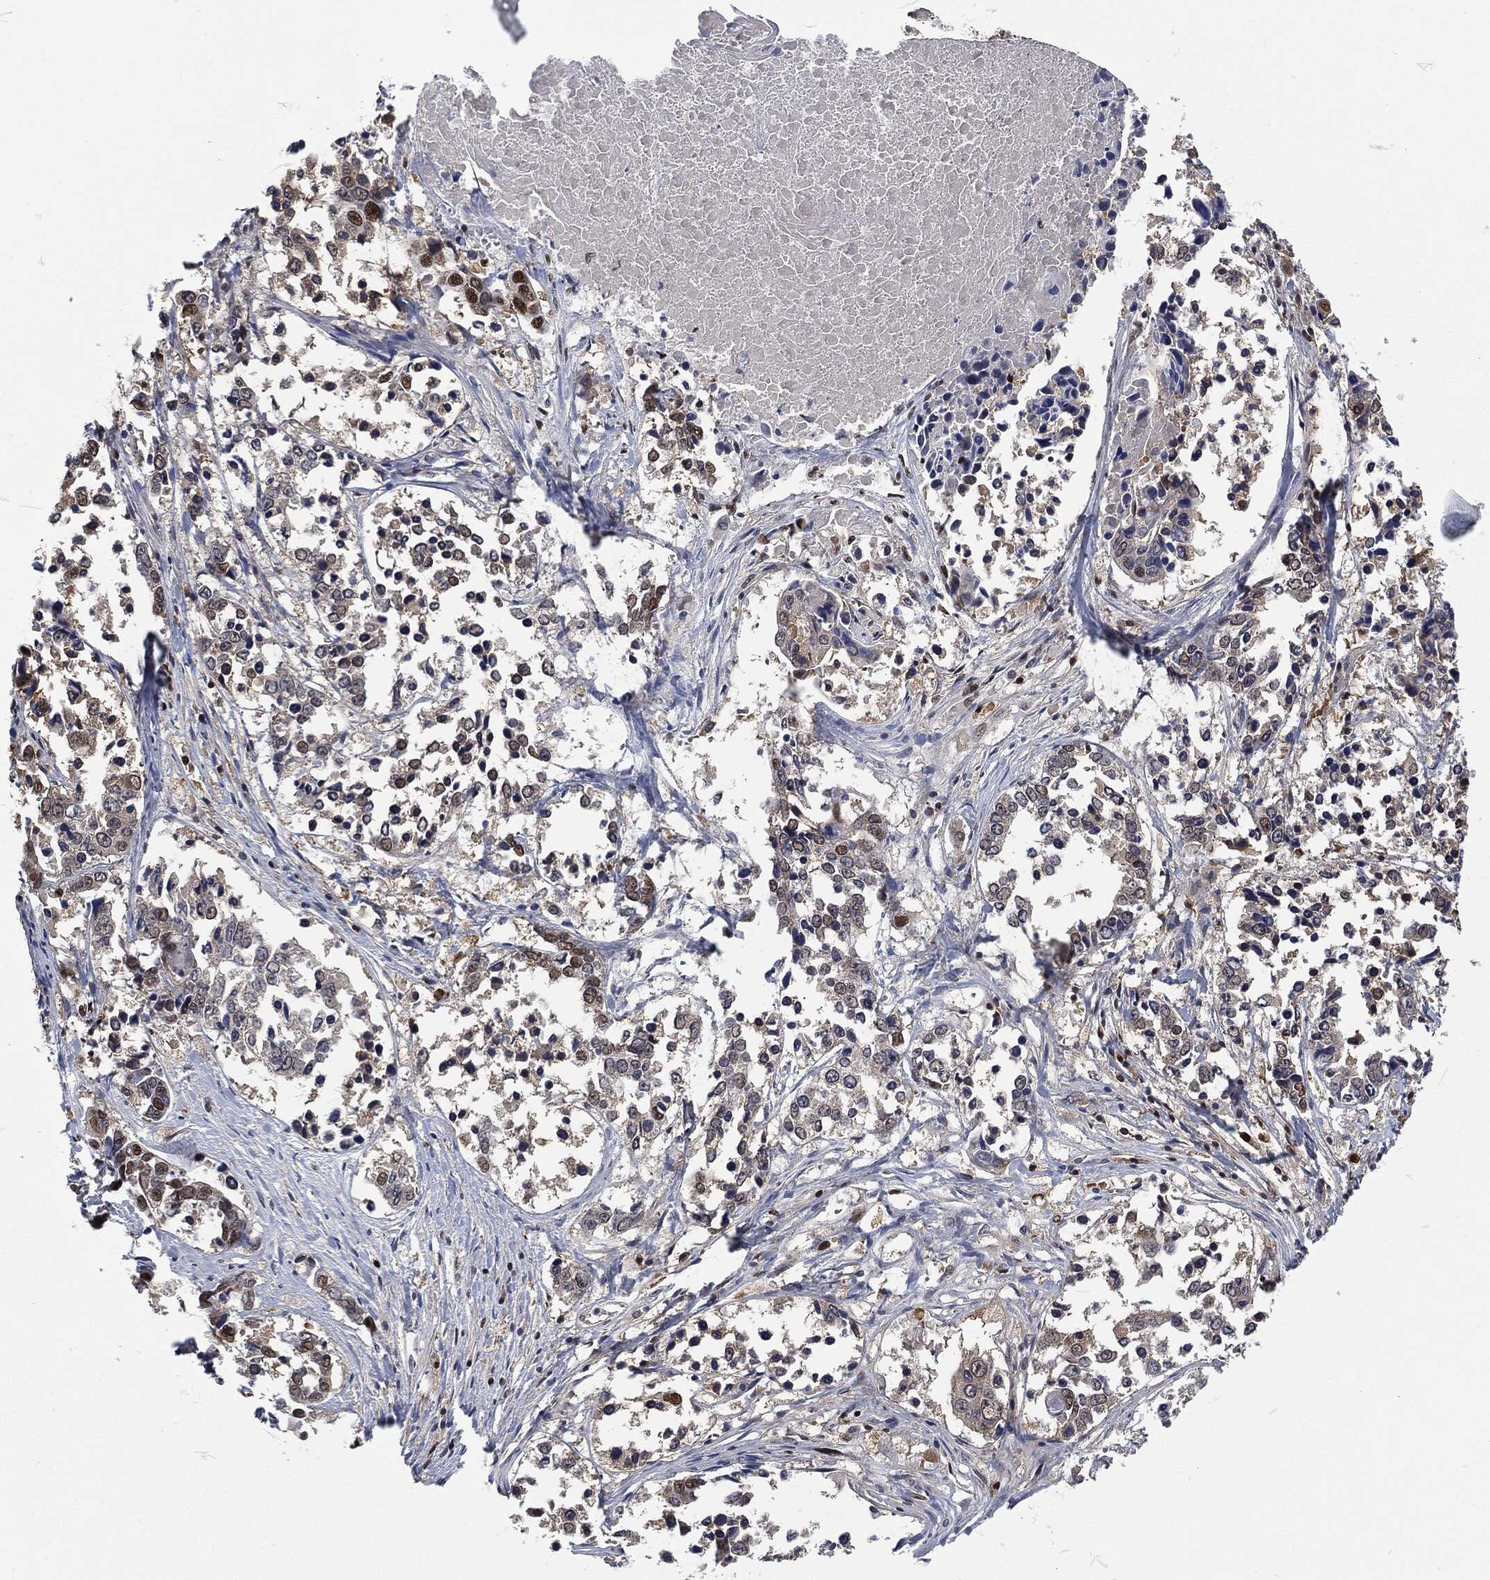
{"staining": {"intensity": "strong", "quantity": "<25%", "location": "nuclear"}, "tissue": "lung cancer", "cell_type": "Tumor cells", "image_type": "cancer", "snomed": [{"axis": "morphology", "description": "Squamous cell carcinoma, NOS"}, {"axis": "topography", "description": "Lung"}], "caption": "Immunohistochemistry (IHC) (DAB) staining of human lung cancer demonstrates strong nuclear protein expression in approximately <25% of tumor cells. The staining was performed using DAB (3,3'-diaminobenzidine), with brown indicating positive protein expression. Nuclei are stained blue with hematoxylin.", "gene": "DCPS", "patient": {"sex": "male", "age": 82}}